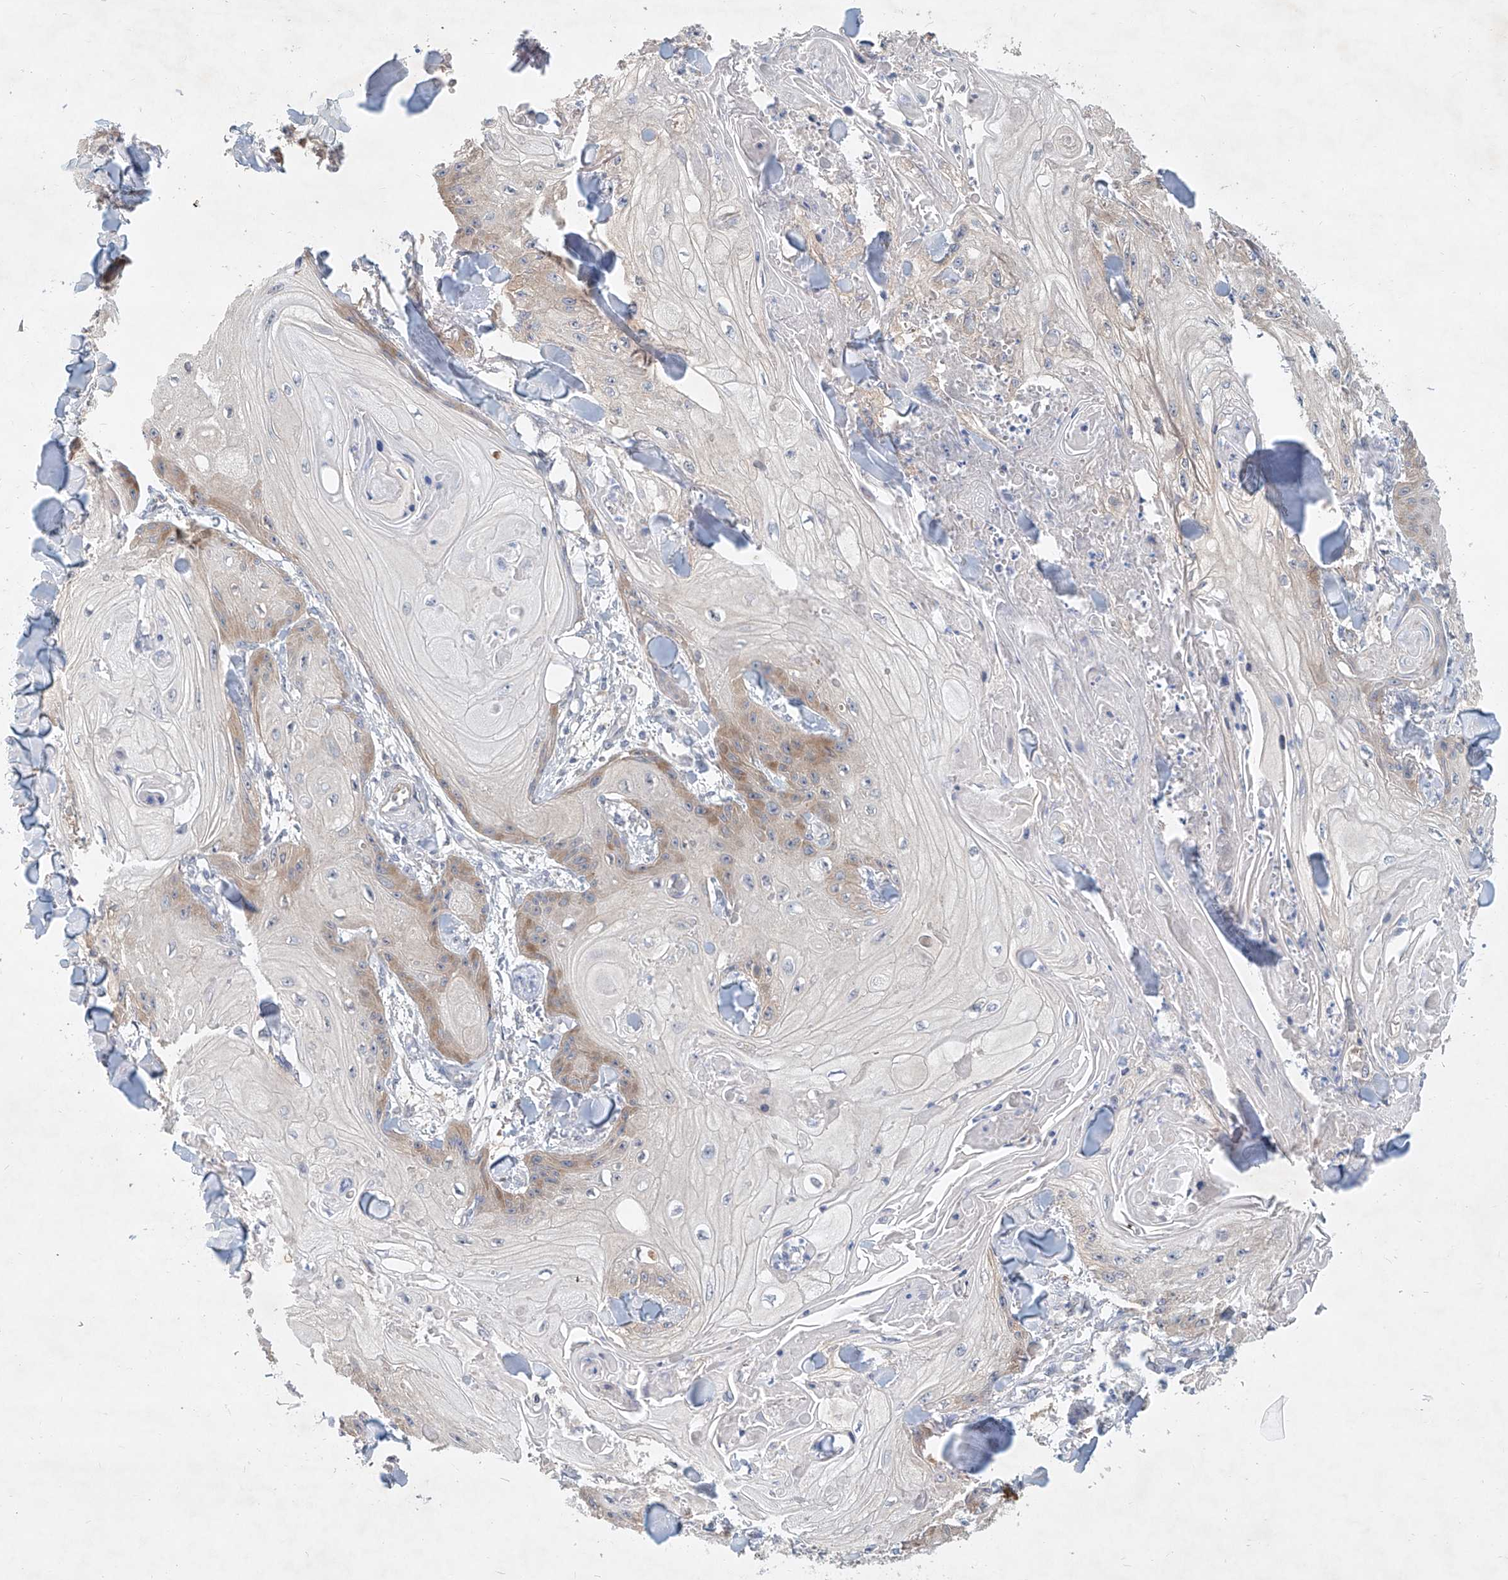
{"staining": {"intensity": "moderate", "quantity": "<25%", "location": "cytoplasmic/membranous"}, "tissue": "skin cancer", "cell_type": "Tumor cells", "image_type": "cancer", "snomed": [{"axis": "morphology", "description": "Squamous cell carcinoma, NOS"}, {"axis": "topography", "description": "Skin"}], "caption": "About <25% of tumor cells in skin cancer (squamous cell carcinoma) exhibit moderate cytoplasmic/membranous protein expression as visualized by brown immunohistochemical staining.", "gene": "CARMIL1", "patient": {"sex": "male", "age": 74}}